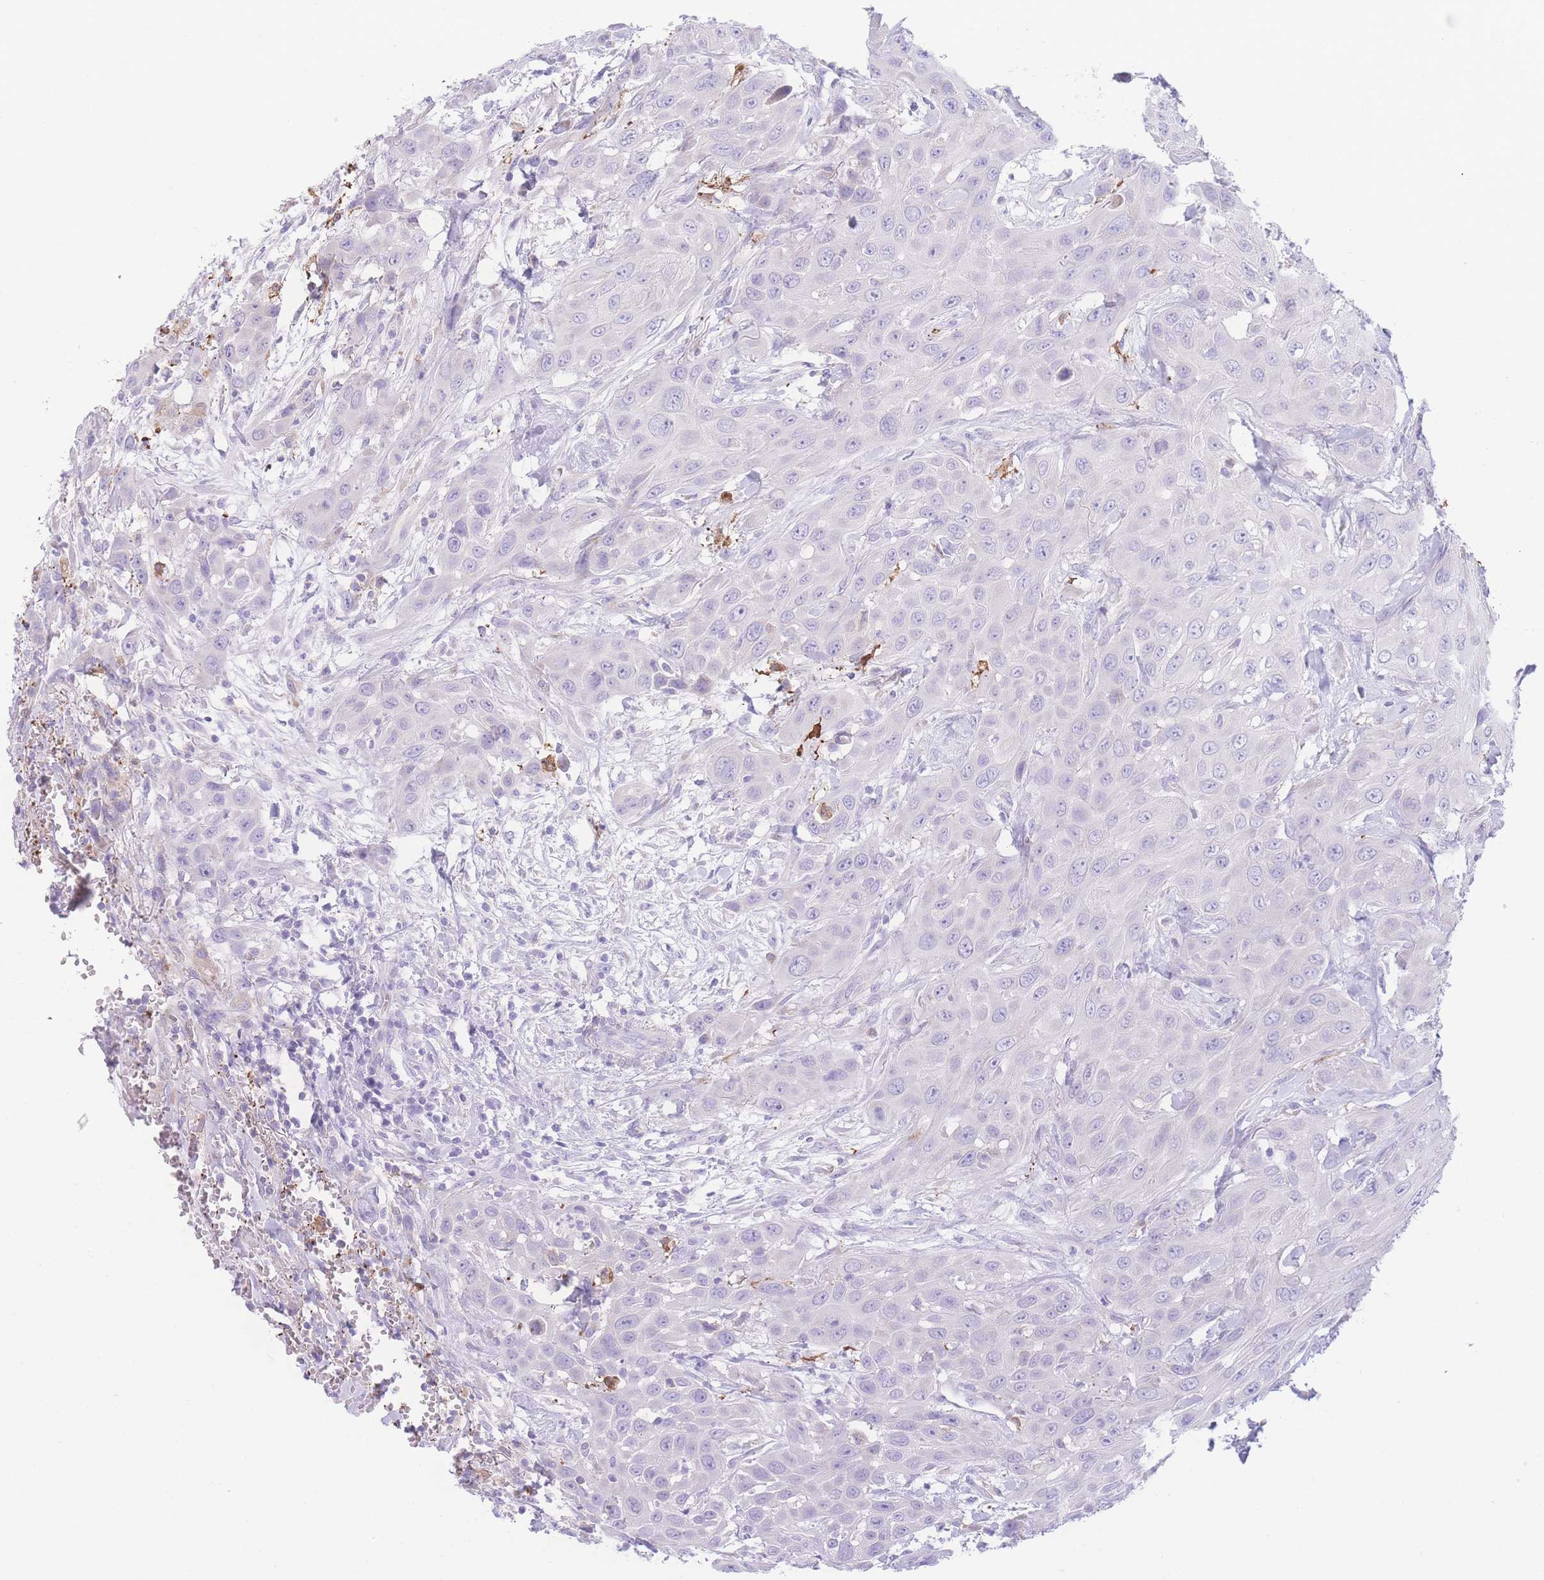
{"staining": {"intensity": "negative", "quantity": "none", "location": "none"}, "tissue": "head and neck cancer", "cell_type": "Tumor cells", "image_type": "cancer", "snomed": [{"axis": "morphology", "description": "Squamous cell carcinoma, NOS"}, {"axis": "topography", "description": "Head-Neck"}], "caption": "IHC micrograph of human head and neck cancer (squamous cell carcinoma) stained for a protein (brown), which exhibits no expression in tumor cells. (DAB immunohistochemistry with hematoxylin counter stain).", "gene": "NBEAL1", "patient": {"sex": "male", "age": 81}}